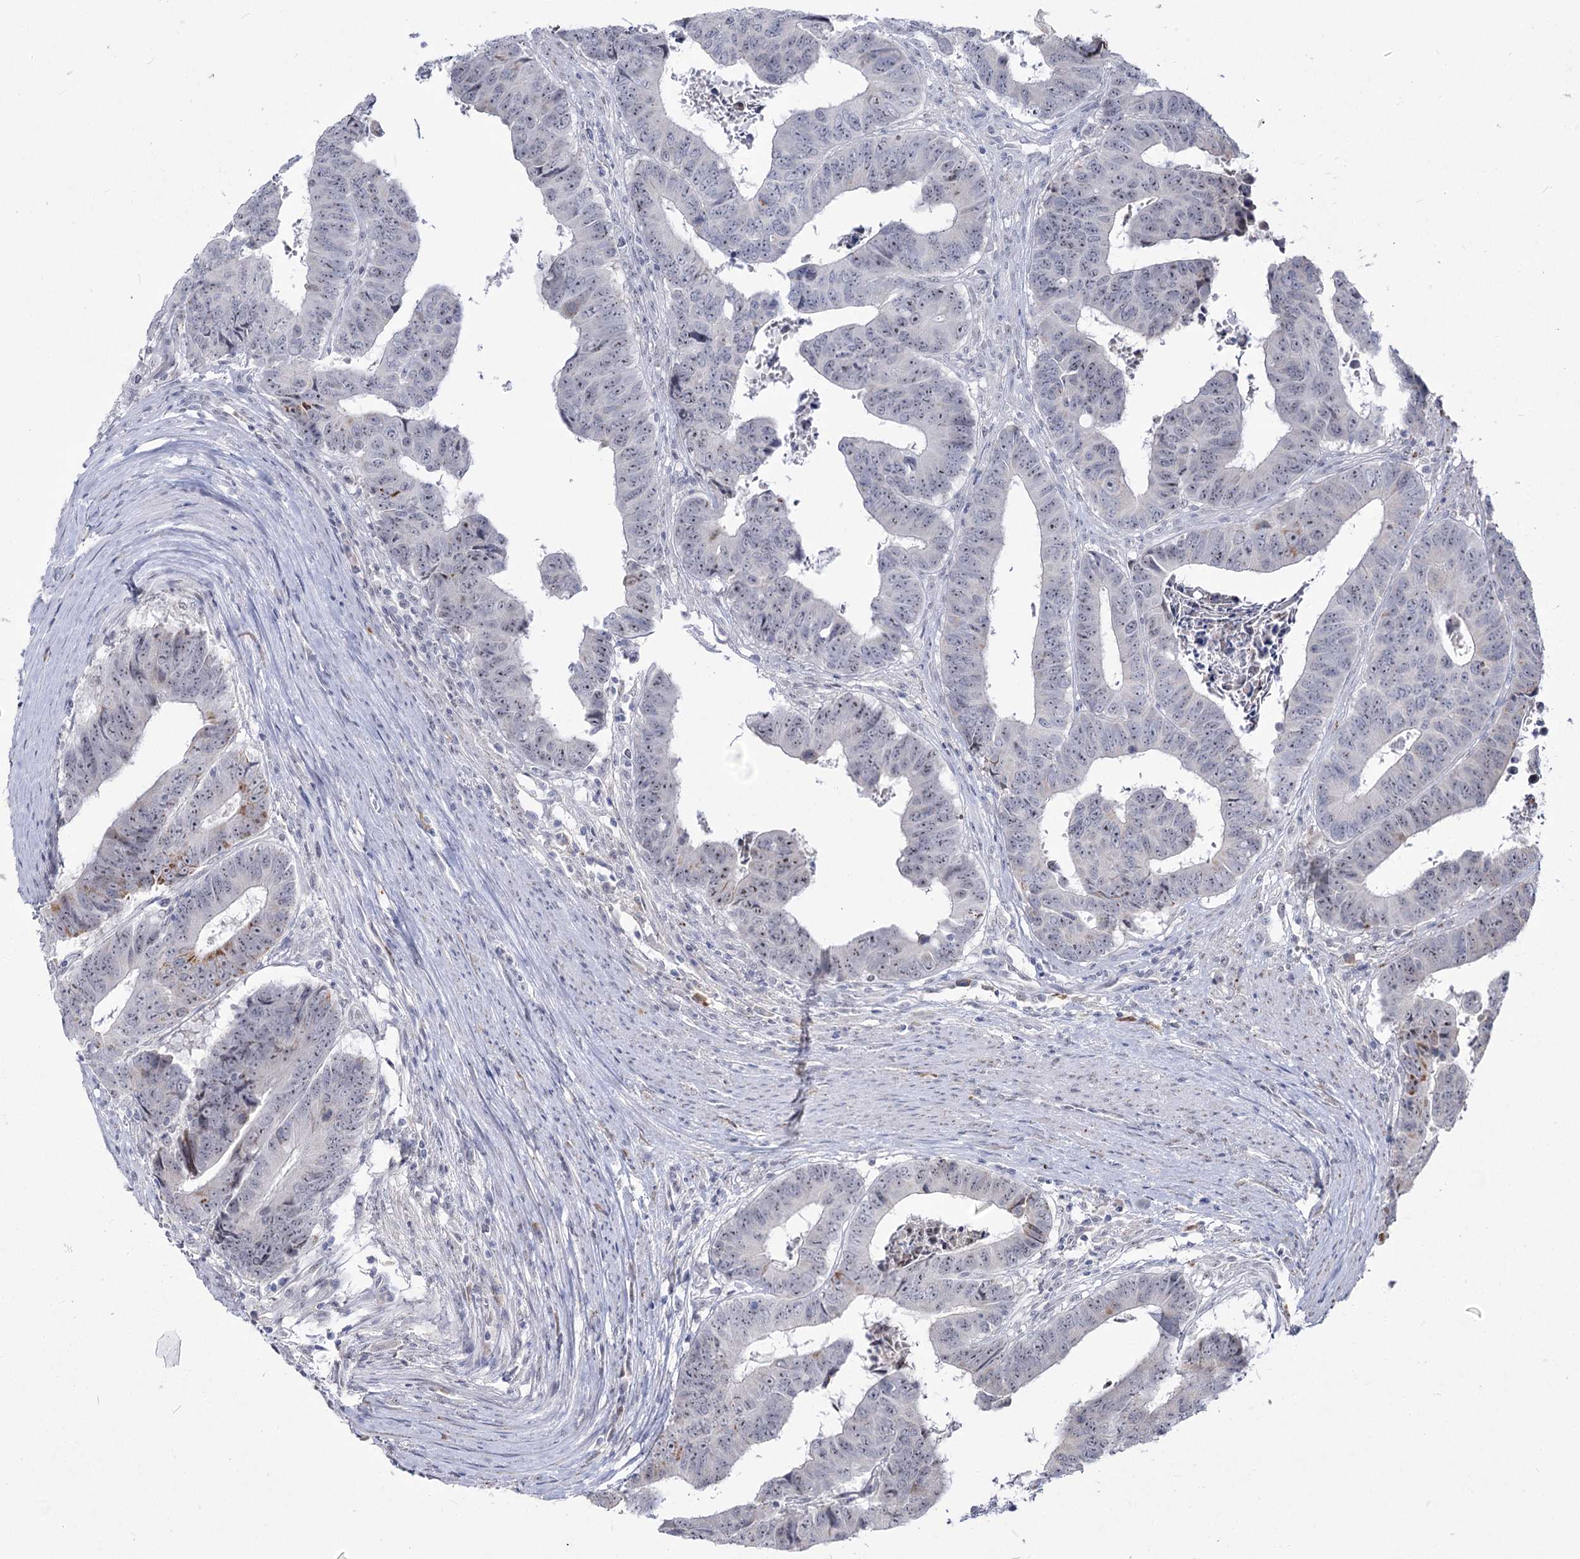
{"staining": {"intensity": "negative", "quantity": "none", "location": "none"}, "tissue": "colorectal cancer", "cell_type": "Tumor cells", "image_type": "cancer", "snomed": [{"axis": "morphology", "description": "Adenocarcinoma, NOS"}, {"axis": "topography", "description": "Rectum"}], "caption": "The immunohistochemistry (IHC) micrograph has no significant staining in tumor cells of colorectal cancer tissue. (Brightfield microscopy of DAB IHC at high magnification).", "gene": "DDX50", "patient": {"sex": "male", "age": 84}}